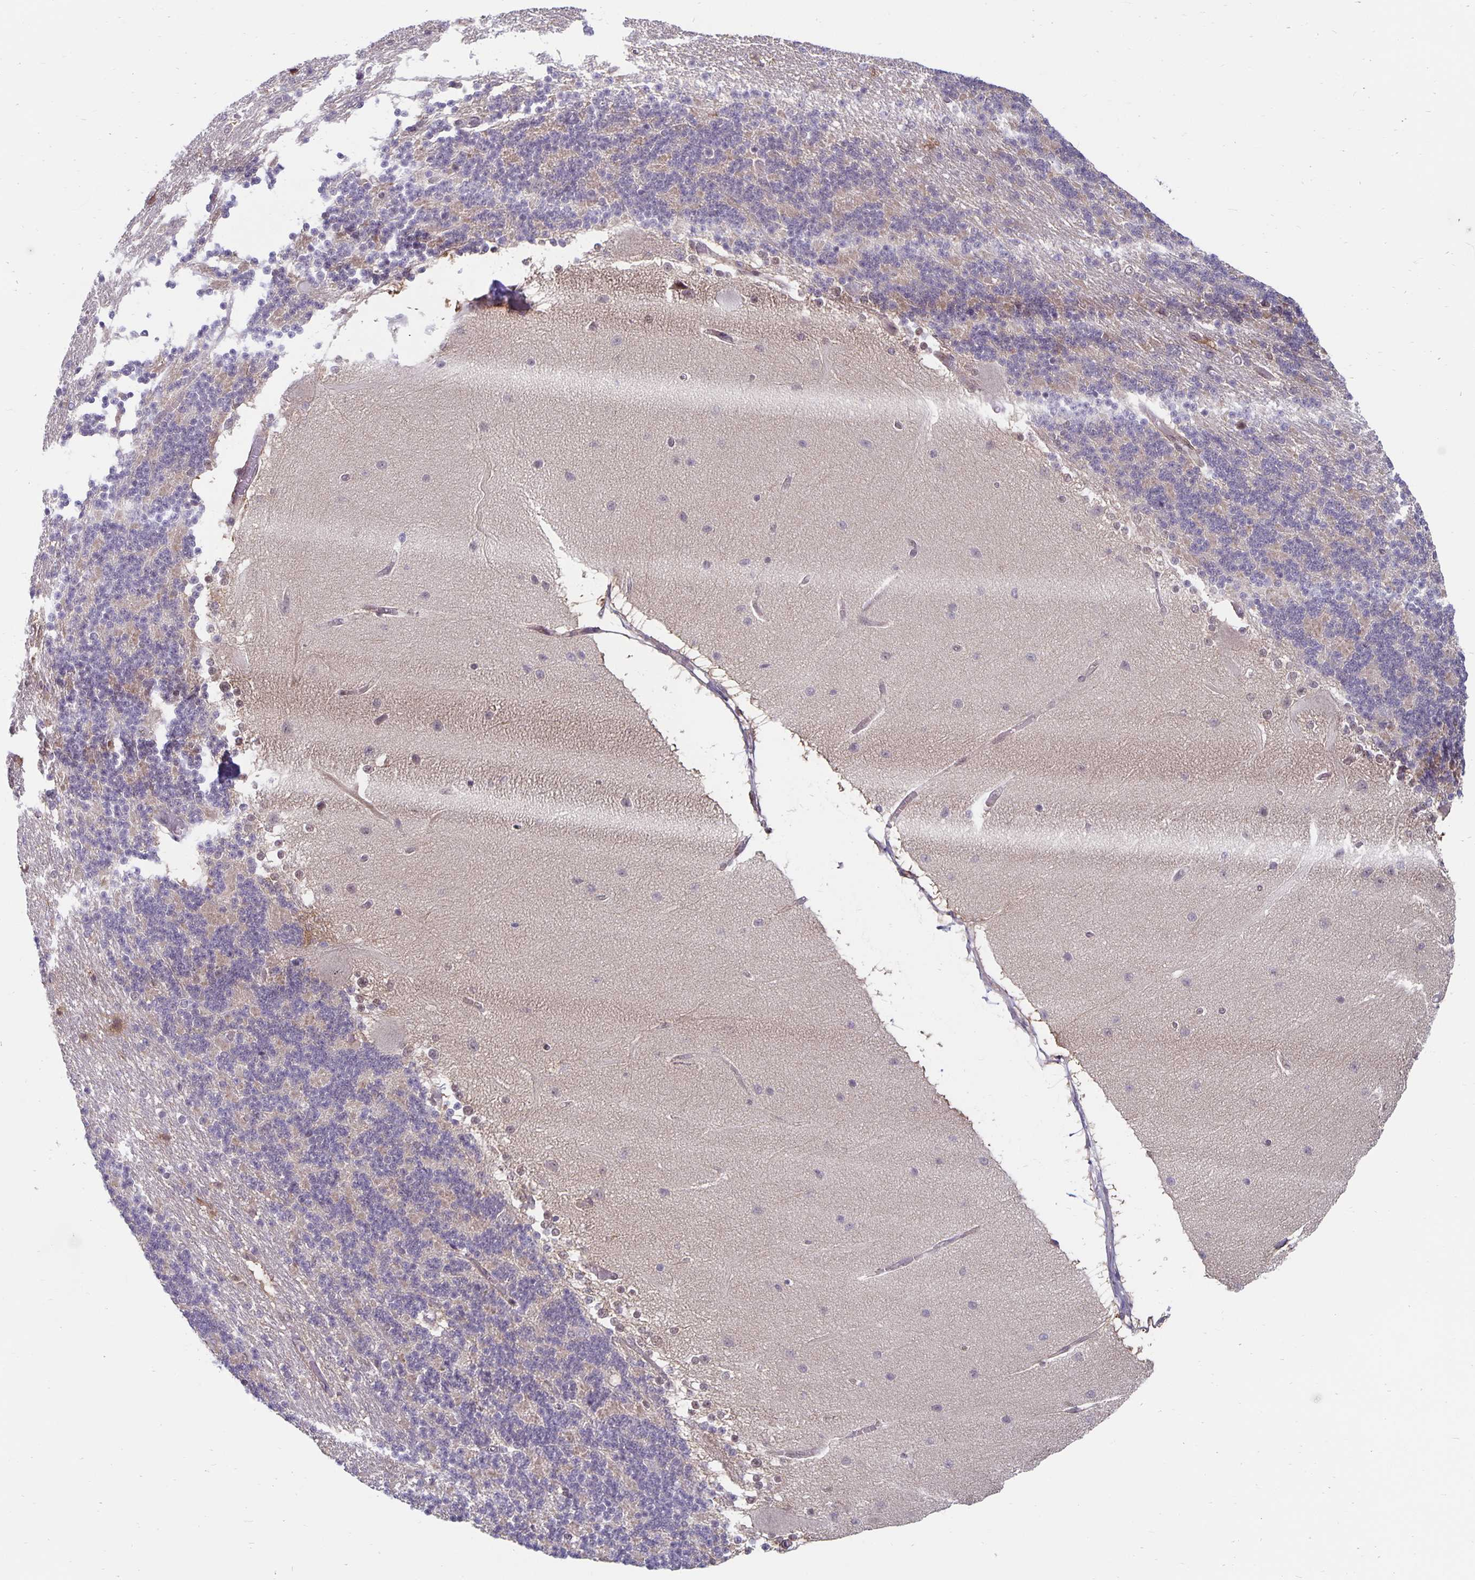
{"staining": {"intensity": "negative", "quantity": "none", "location": "none"}, "tissue": "cerebellum", "cell_type": "Cells in granular layer", "image_type": "normal", "snomed": [{"axis": "morphology", "description": "Normal tissue, NOS"}, {"axis": "topography", "description": "Cerebellum"}], "caption": "DAB immunohistochemical staining of benign human cerebellum shows no significant positivity in cells in granular layer. (DAB immunohistochemistry with hematoxylin counter stain).", "gene": "EXOC6B", "patient": {"sex": "female", "age": 54}}